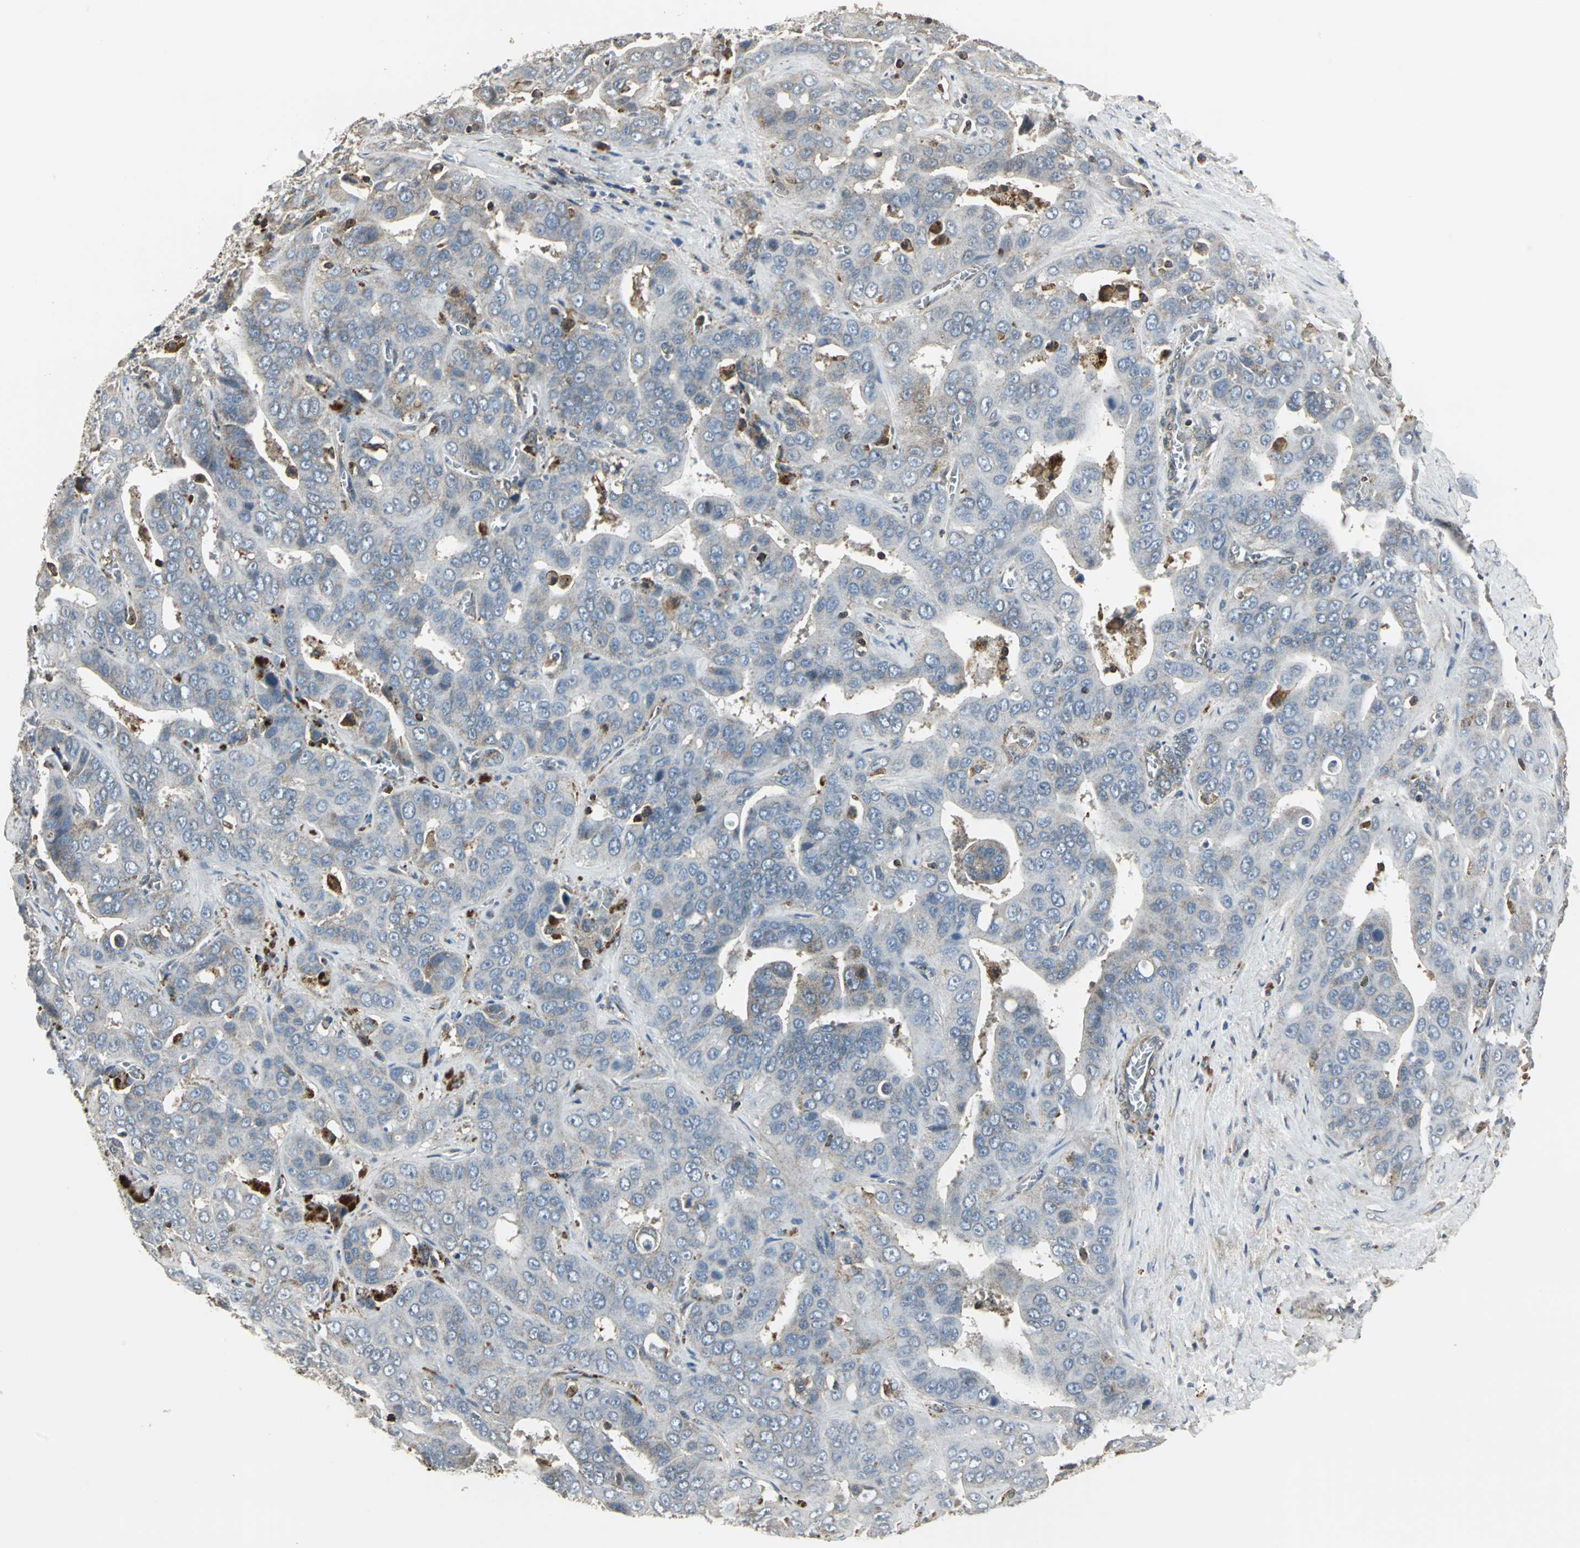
{"staining": {"intensity": "weak", "quantity": "<25%", "location": "cytoplasmic/membranous"}, "tissue": "liver cancer", "cell_type": "Tumor cells", "image_type": "cancer", "snomed": [{"axis": "morphology", "description": "Cholangiocarcinoma"}, {"axis": "topography", "description": "Liver"}], "caption": "Human liver cancer (cholangiocarcinoma) stained for a protein using immunohistochemistry (IHC) displays no expression in tumor cells.", "gene": "DNAJB4", "patient": {"sex": "female", "age": 52}}